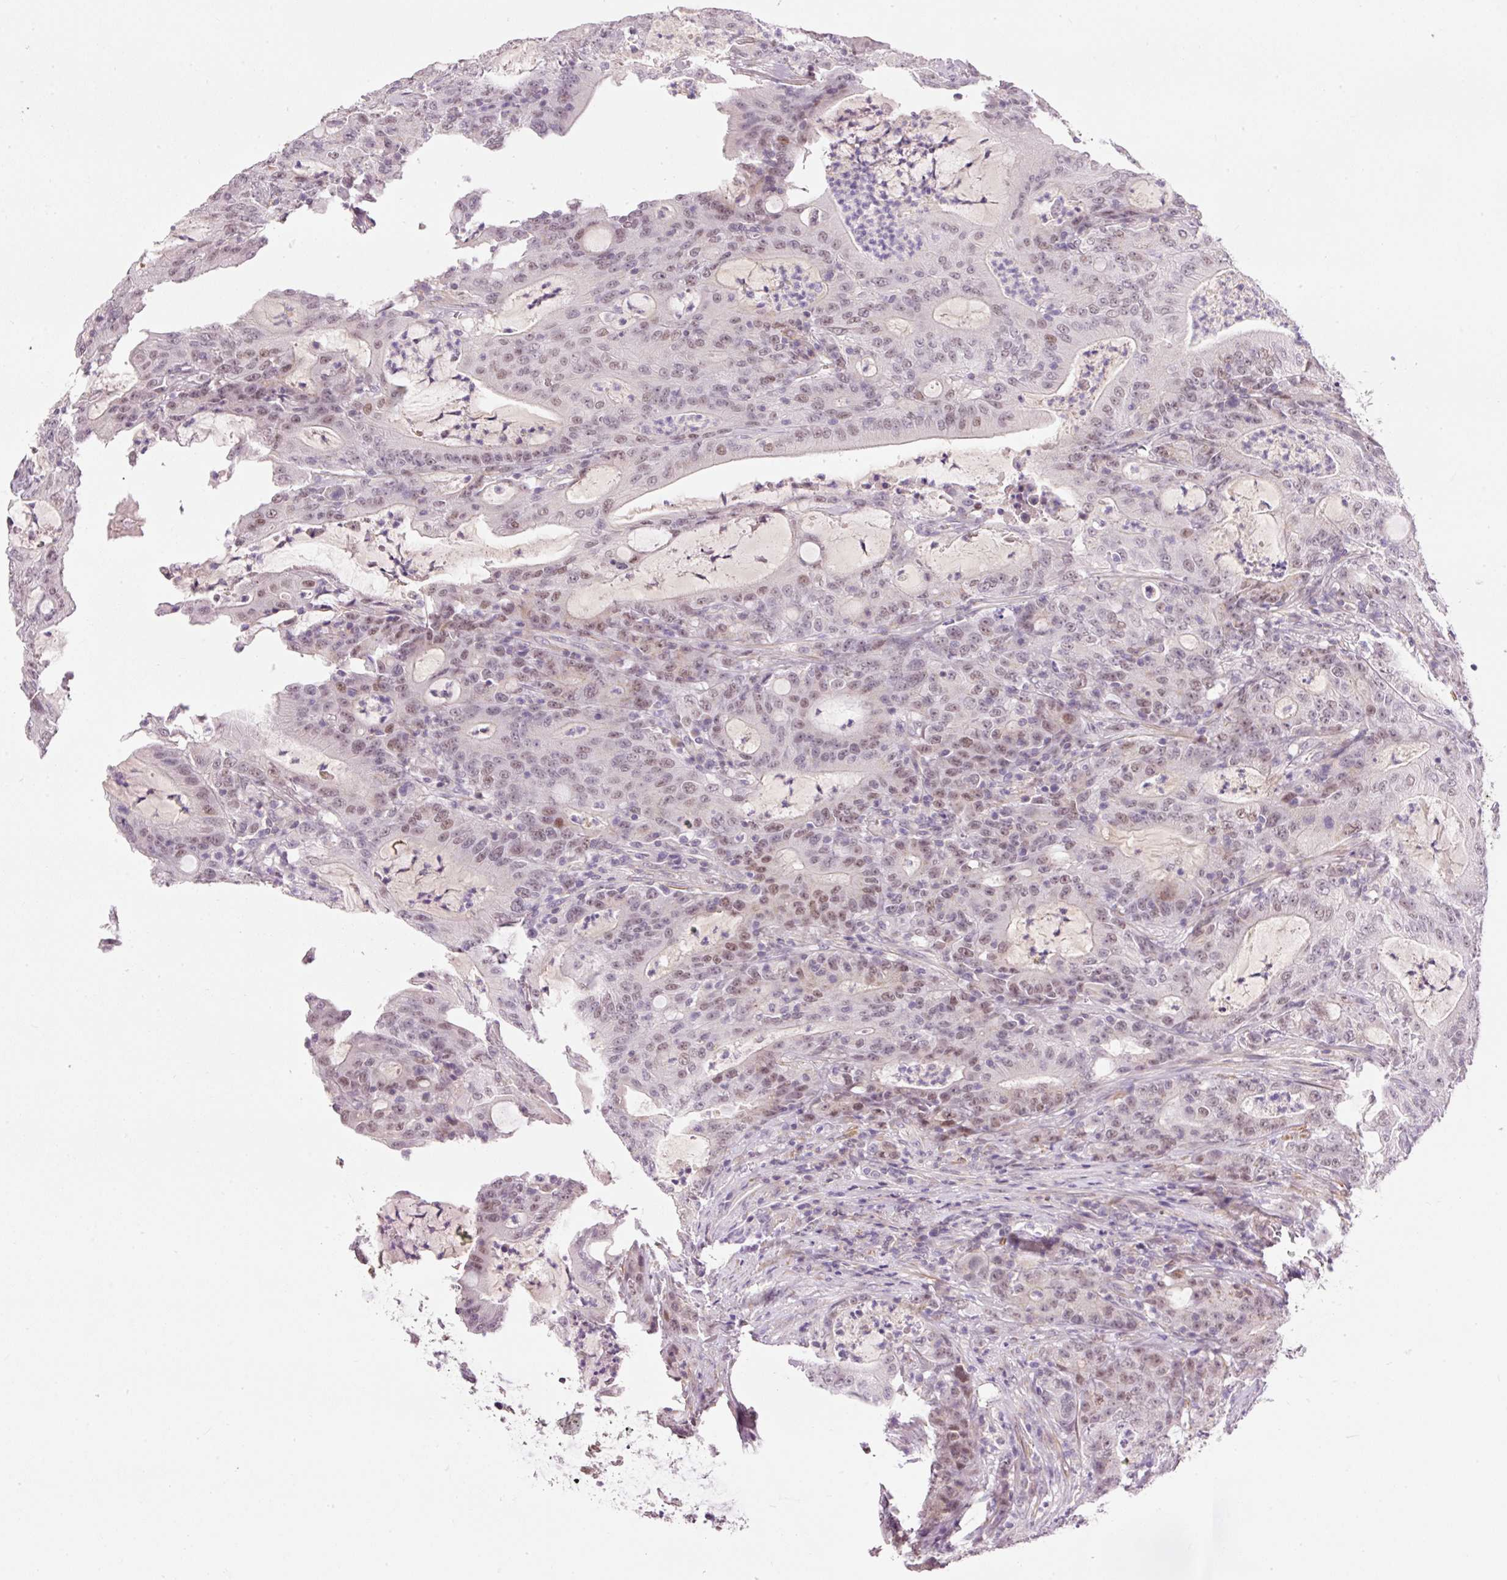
{"staining": {"intensity": "weak", "quantity": "25%-75%", "location": "nuclear"}, "tissue": "colorectal cancer", "cell_type": "Tumor cells", "image_type": "cancer", "snomed": [{"axis": "morphology", "description": "Adenocarcinoma, NOS"}, {"axis": "topography", "description": "Colon"}], "caption": "This is an image of immunohistochemistry staining of adenocarcinoma (colorectal), which shows weak positivity in the nuclear of tumor cells.", "gene": "HNF1A", "patient": {"sex": "male", "age": 83}}